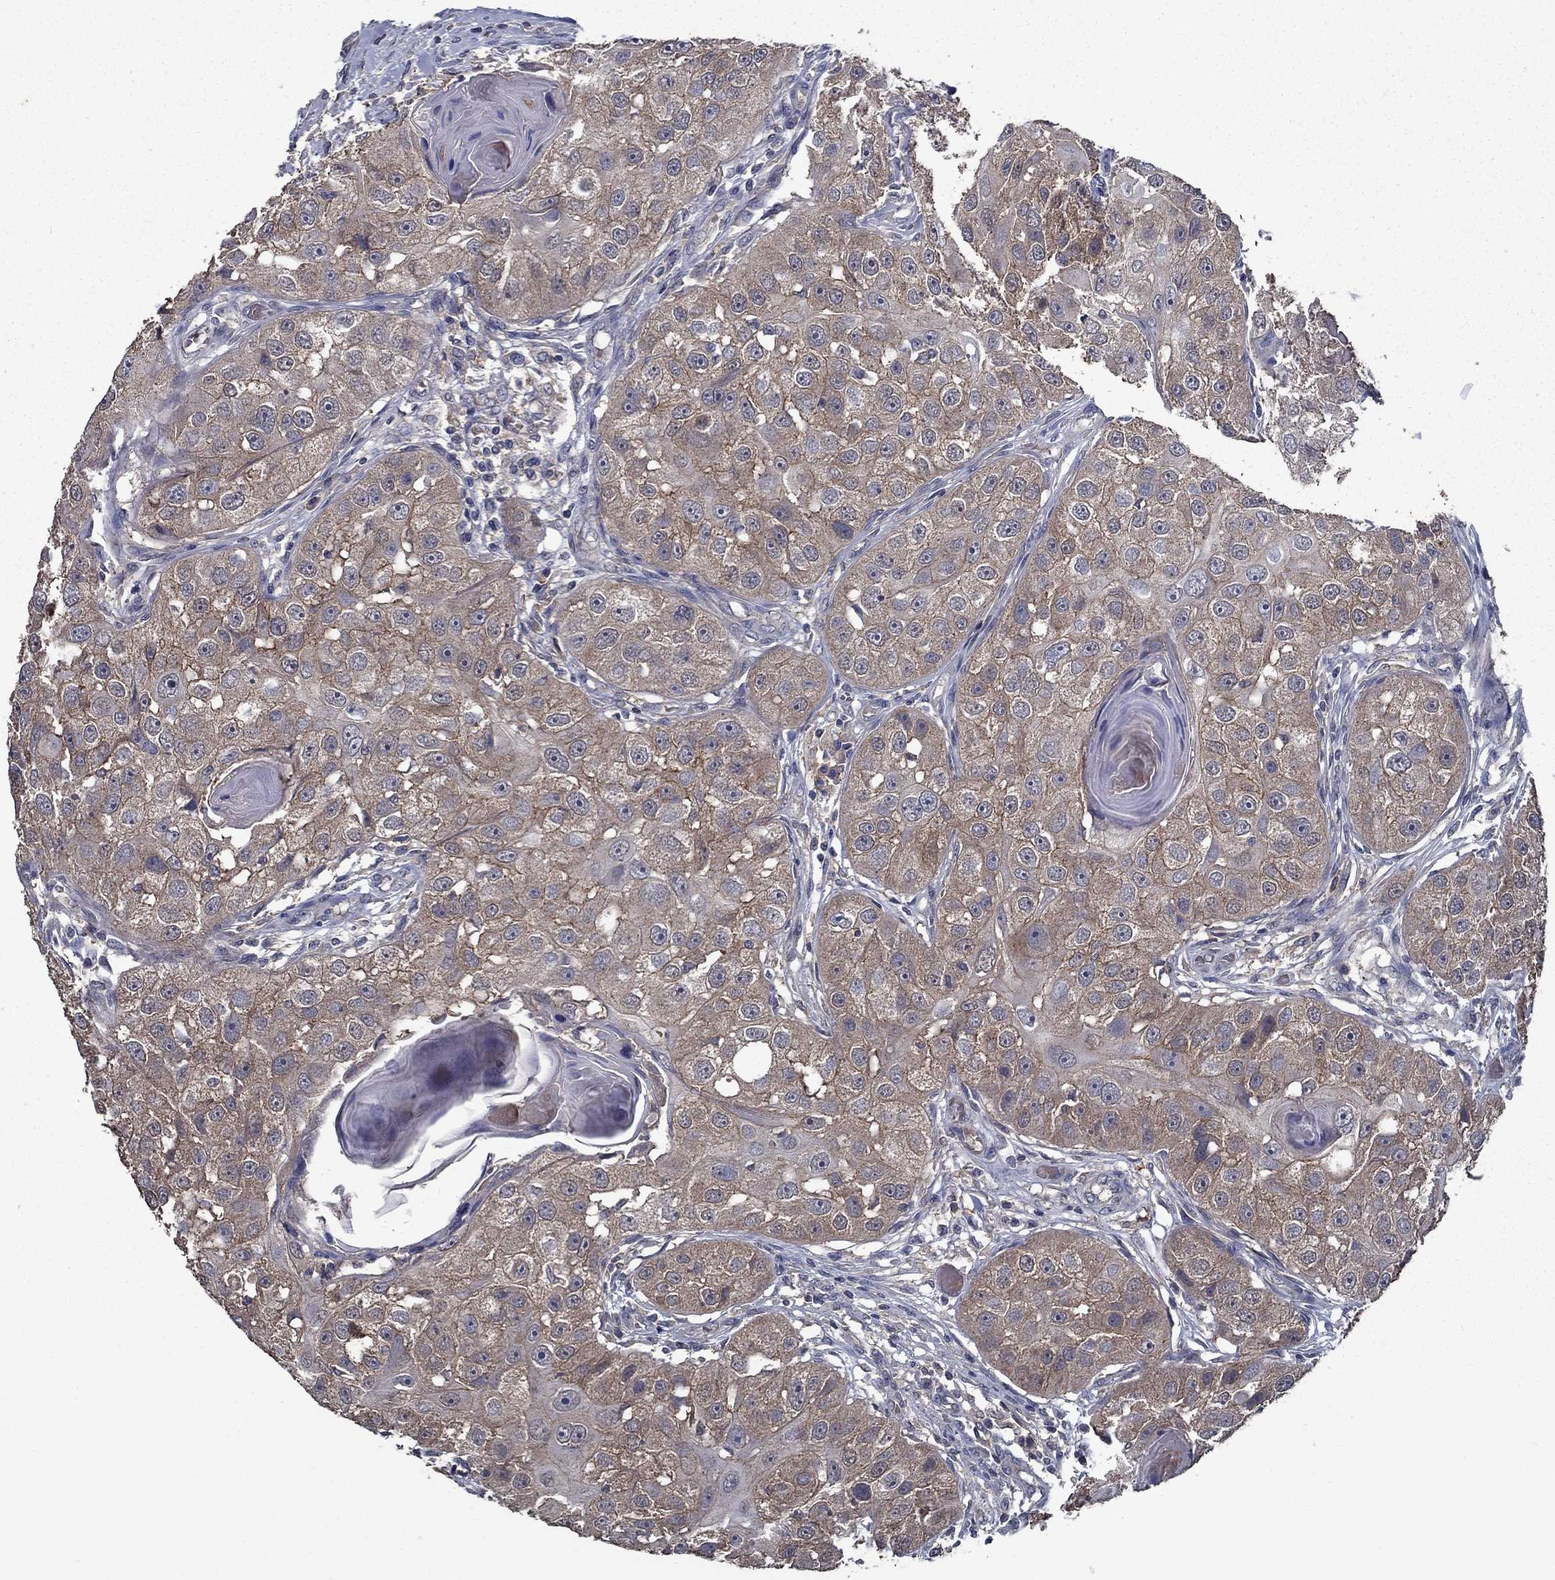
{"staining": {"intensity": "moderate", "quantity": "25%-75%", "location": "cytoplasmic/membranous"}, "tissue": "head and neck cancer", "cell_type": "Tumor cells", "image_type": "cancer", "snomed": [{"axis": "morphology", "description": "Normal tissue, NOS"}, {"axis": "morphology", "description": "Squamous cell carcinoma, NOS"}, {"axis": "topography", "description": "Skeletal muscle"}, {"axis": "topography", "description": "Head-Neck"}], "caption": "Immunohistochemistry (IHC) micrograph of head and neck cancer (squamous cell carcinoma) stained for a protein (brown), which displays medium levels of moderate cytoplasmic/membranous expression in about 25%-75% of tumor cells.", "gene": "SLC44A1", "patient": {"sex": "male", "age": 51}}